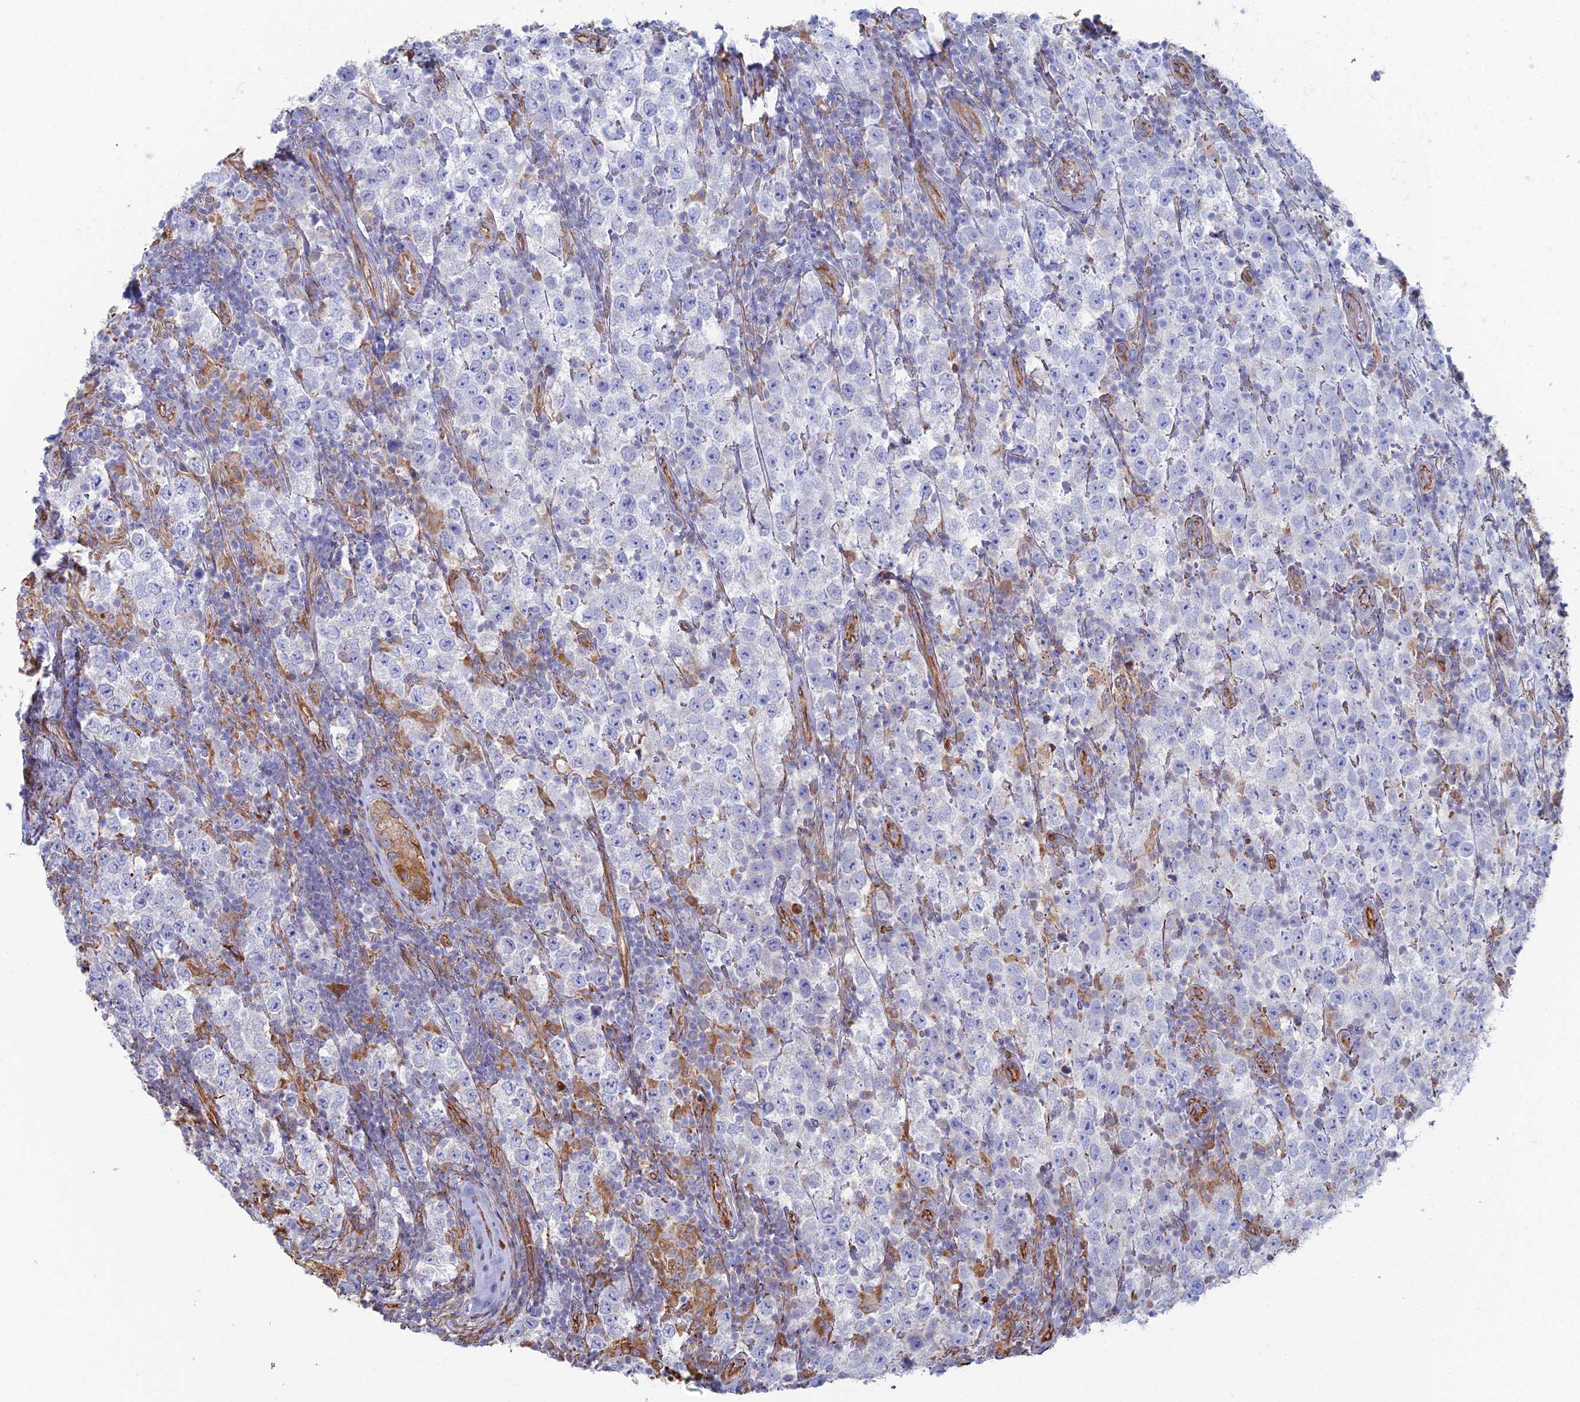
{"staining": {"intensity": "negative", "quantity": "none", "location": "none"}, "tissue": "testis cancer", "cell_type": "Tumor cells", "image_type": "cancer", "snomed": [{"axis": "morphology", "description": "Normal tissue, NOS"}, {"axis": "morphology", "description": "Urothelial carcinoma, High grade"}, {"axis": "morphology", "description": "Seminoma, NOS"}, {"axis": "morphology", "description": "Carcinoma, Embryonal, NOS"}, {"axis": "topography", "description": "Urinary bladder"}, {"axis": "topography", "description": "Testis"}], "caption": "High power microscopy histopathology image of an immunohistochemistry photomicrograph of testis seminoma, revealing no significant staining in tumor cells.", "gene": "CLVS2", "patient": {"sex": "male", "age": 41}}